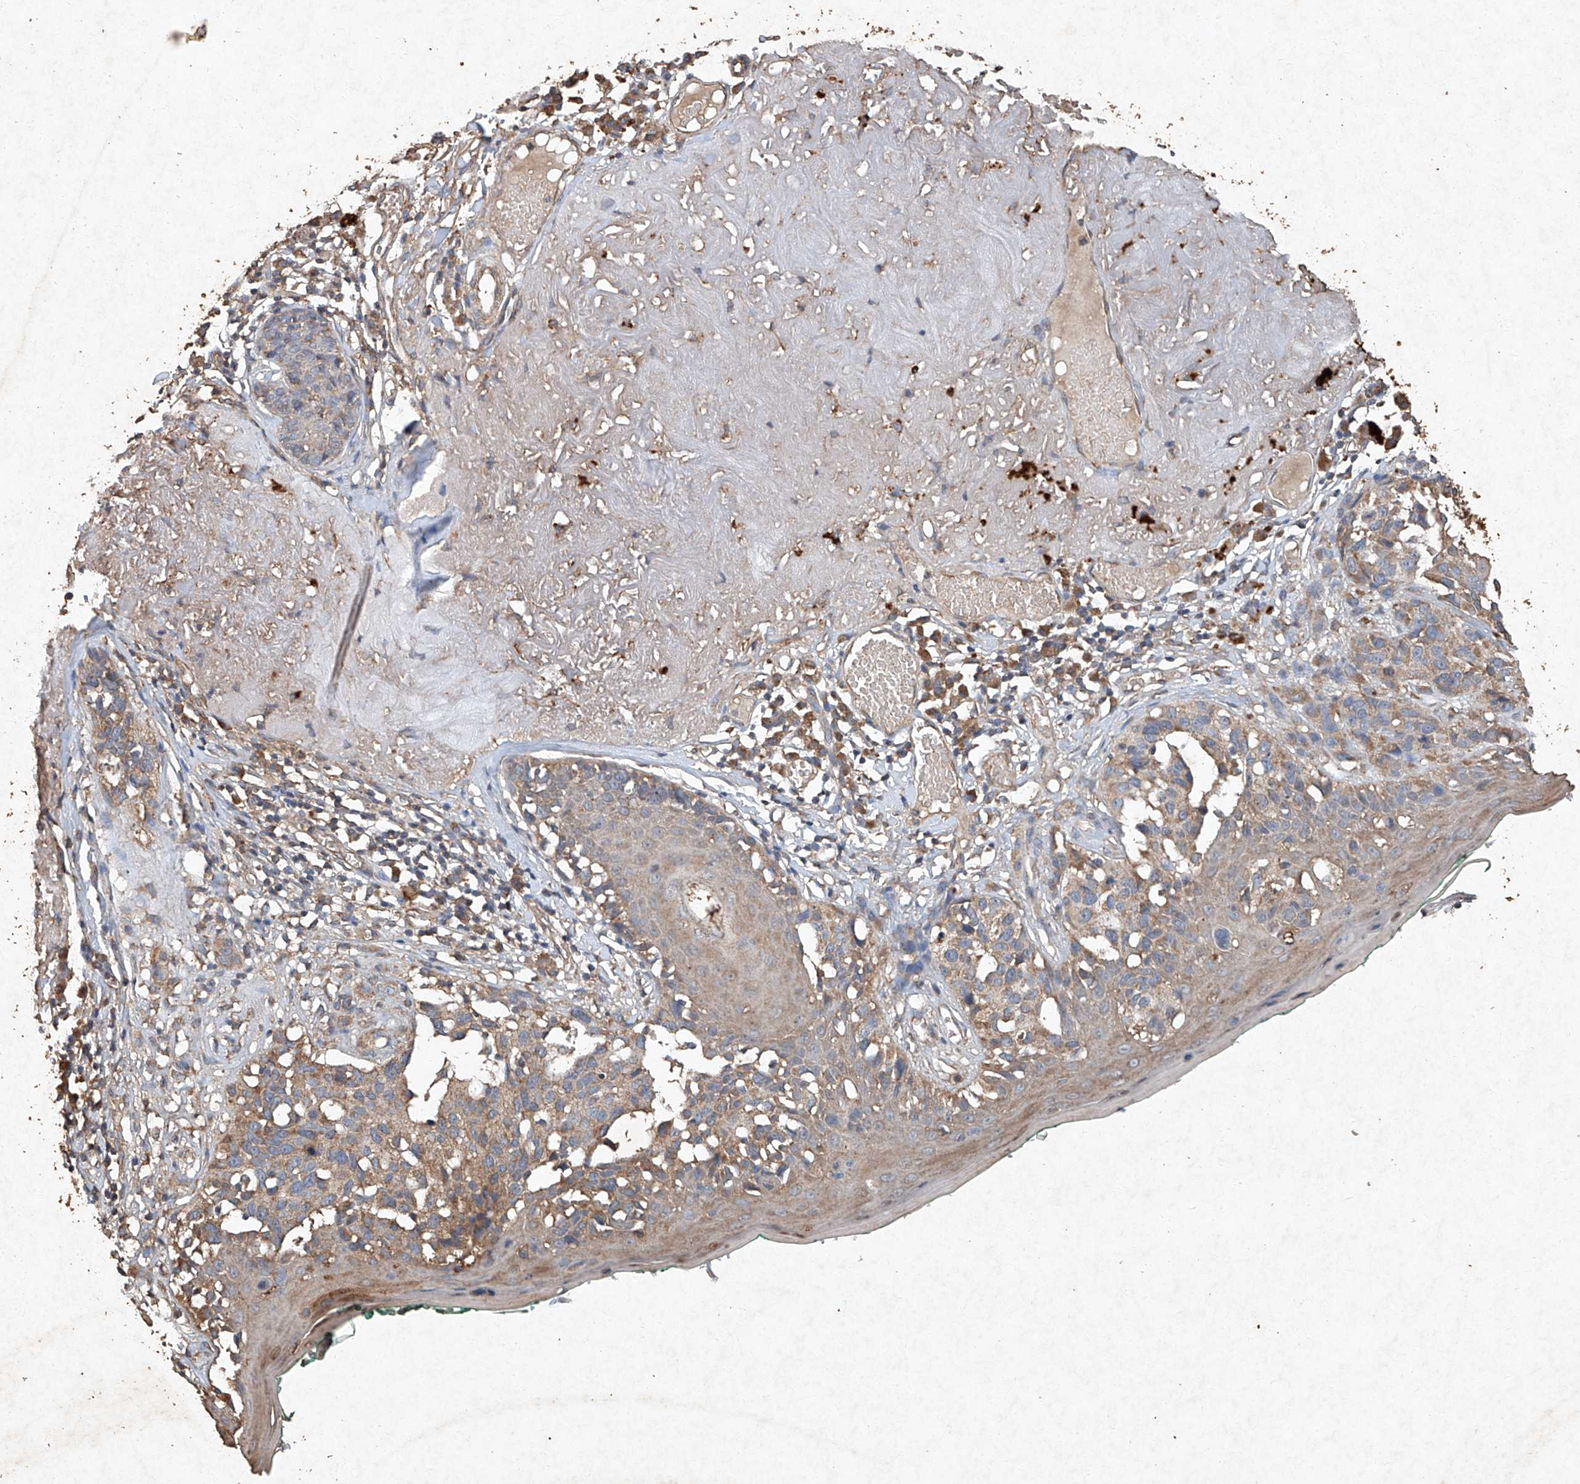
{"staining": {"intensity": "weak", "quantity": "25%-75%", "location": "cytoplasmic/membranous"}, "tissue": "melanoma", "cell_type": "Tumor cells", "image_type": "cancer", "snomed": [{"axis": "morphology", "description": "Malignant melanoma in situ"}, {"axis": "morphology", "description": "Malignant melanoma, NOS"}, {"axis": "topography", "description": "Skin"}], "caption": "The histopathology image reveals immunohistochemical staining of malignant melanoma. There is weak cytoplasmic/membranous positivity is appreciated in about 25%-75% of tumor cells.", "gene": "STK3", "patient": {"sex": "female", "age": 88}}